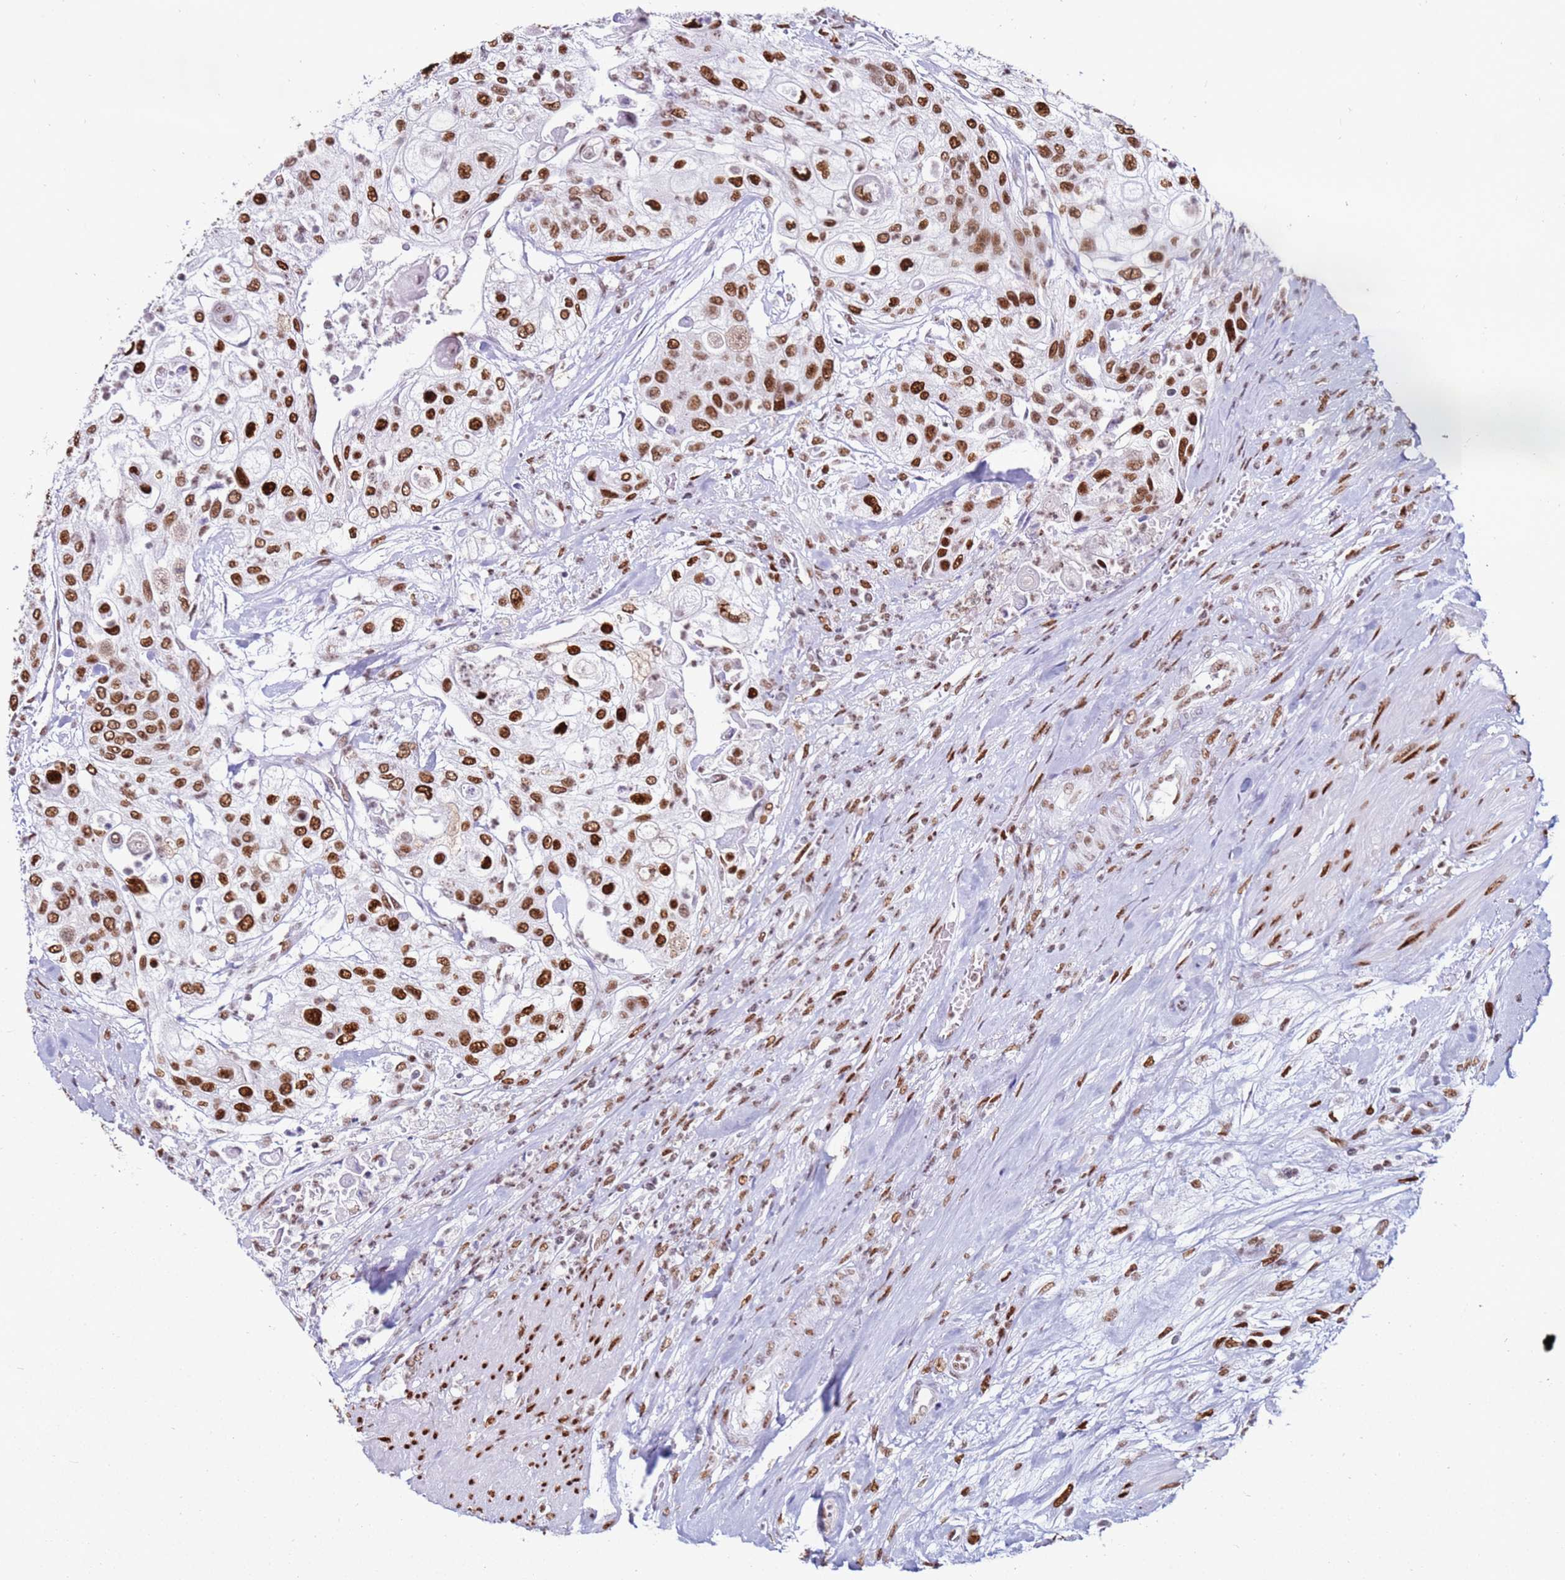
{"staining": {"intensity": "strong", "quantity": ">75%", "location": "nuclear"}, "tissue": "urothelial cancer", "cell_type": "Tumor cells", "image_type": "cancer", "snomed": [{"axis": "morphology", "description": "Urothelial carcinoma, High grade"}, {"axis": "topography", "description": "Urinary bladder"}], "caption": "DAB (3,3'-diaminobenzidine) immunohistochemical staining of urothelial cancer shows strong nuclear protein positivity in about >75% of tumor cells.", "gene": "KPNA4", "patient": {"sex": "female", "age": 79}}